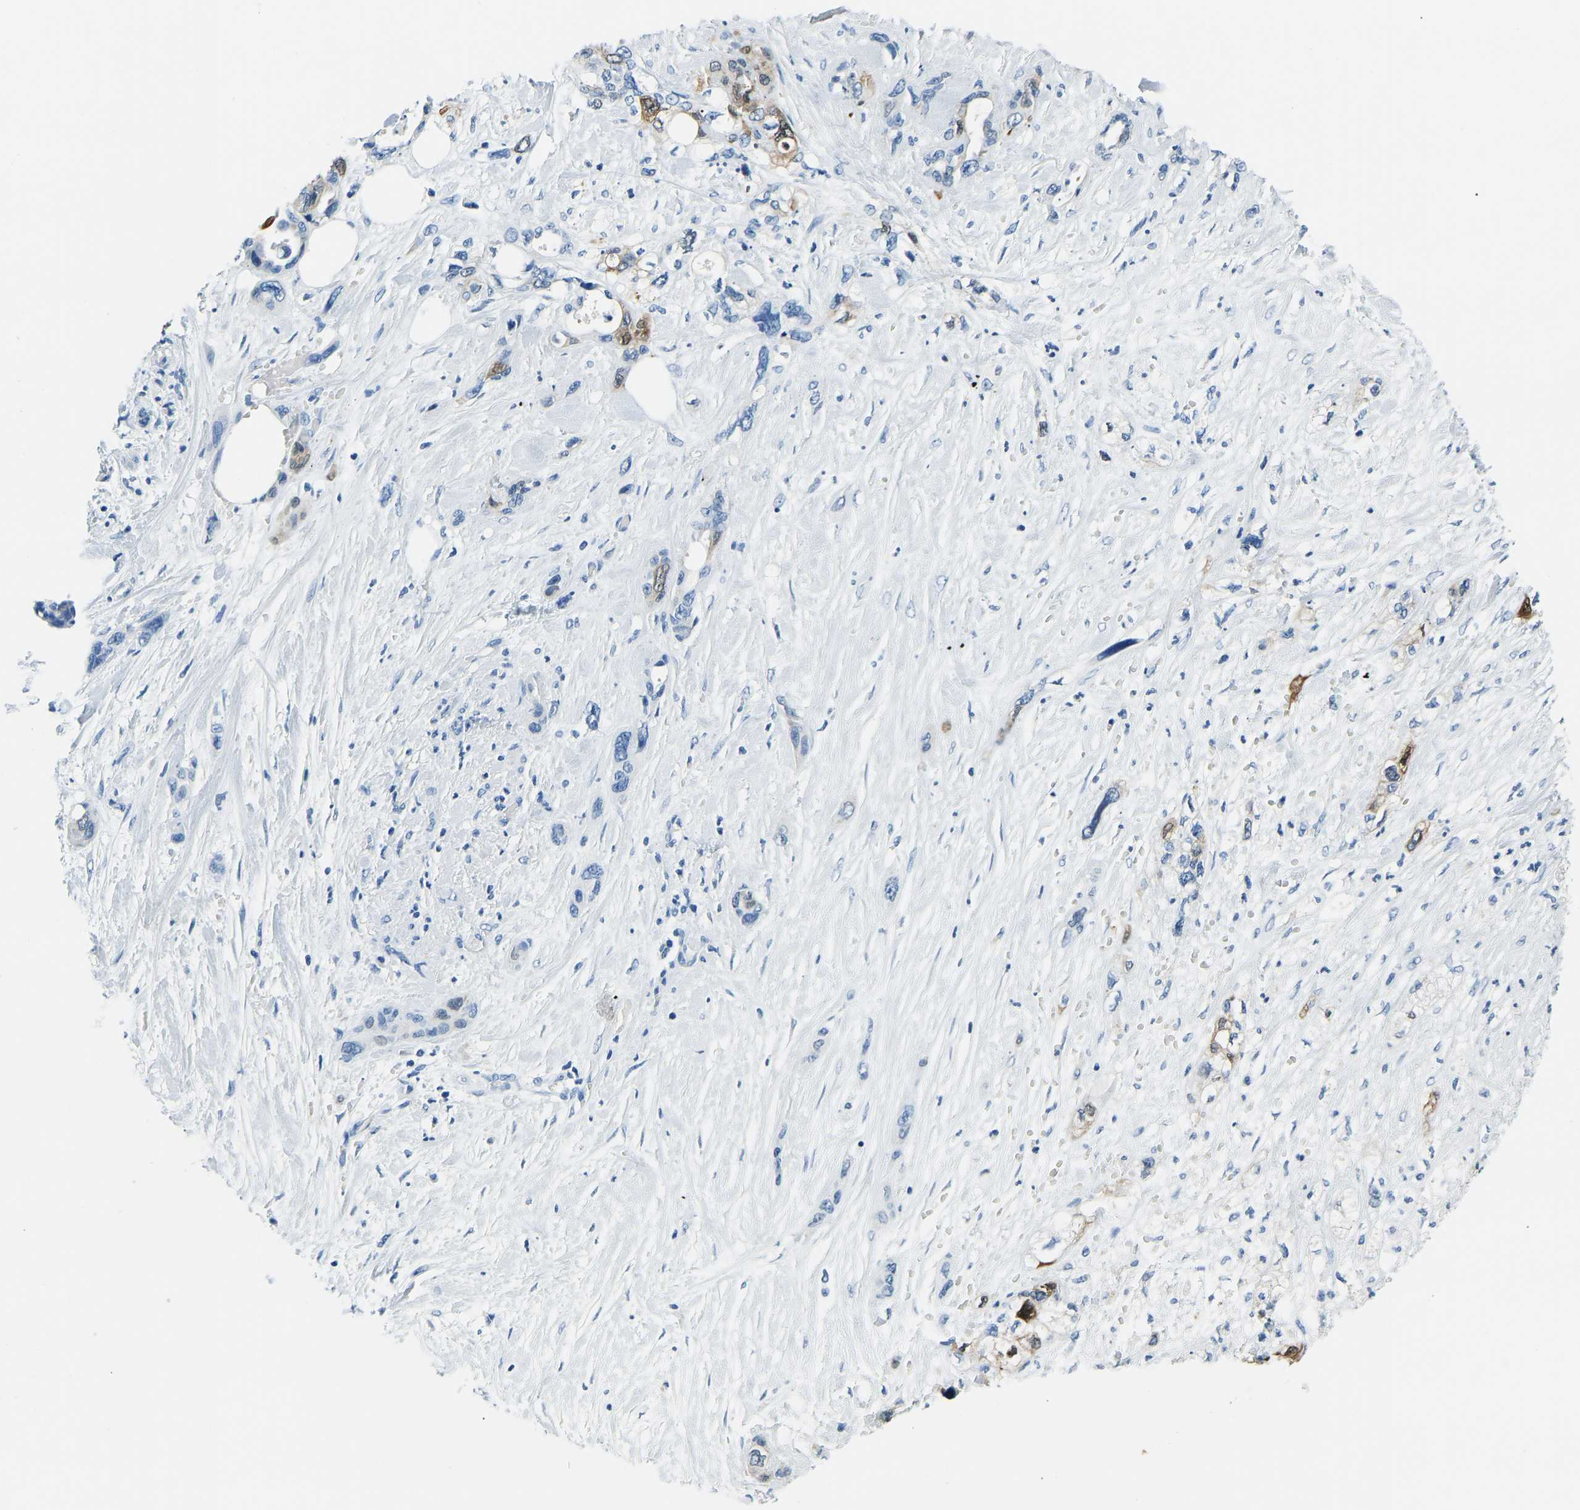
{"staining": {"intensity": "moderate", "quantity": "<25%", "location": "cytoplasmic/membranous"}, "tissue": "pancreatic cancer", "cell_type": "Tumor cells", "image_type": "cancer", "snomed": [{"axis": "morphology", "description": "Adenocarcinoma, NOS"}, {"axis": "topography", "description": "Pancreas"}], "caption": "Human pancreatic cancer (adenocarcinoma) stained with a brown dye exhibits moderate cytoplasmic/membranous positive expression in about <25% of tumor cells.", "gene": "SERPINB3", "patient": {"sex": "male", "age": 46}}